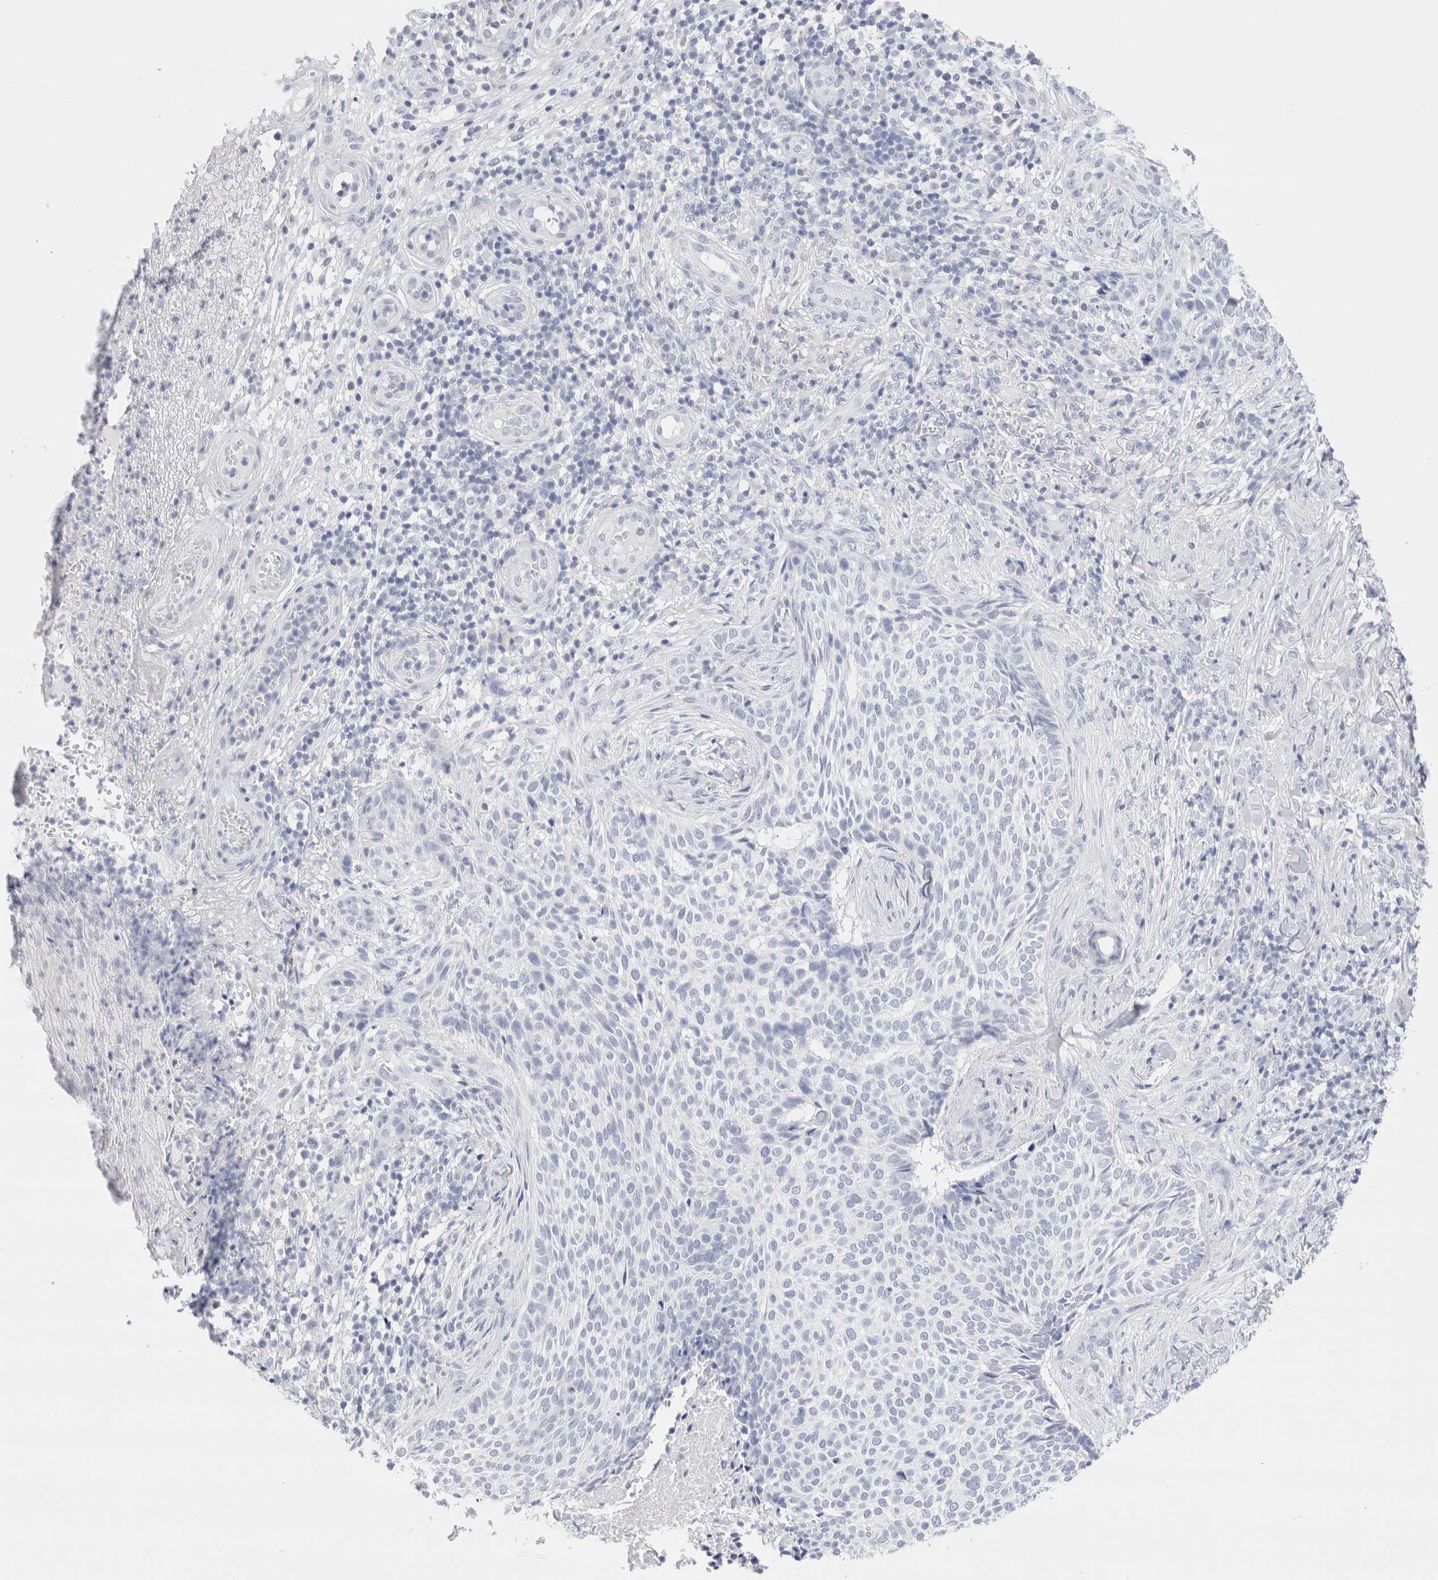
{"staining": {"intensity": "negative", "quantity": "none", "location": "none"}, "tissue": "skin cancer", "cell_type": "Tumor cells", "image_type": "cancer", "snomed": [{"axis": "morphology", "description": "Normal tissue, NOS"}, {"axis": "morphology", "description": "Basal cell carcinoma"}, {"axis": "topography", "description": "Skin"}], "caption": "Image shows no significant protein expression in tumor cells of skin basal cell carcinoma.", "gene": "ECHDC2", "patient": {"sex": "male", "age": 67}}